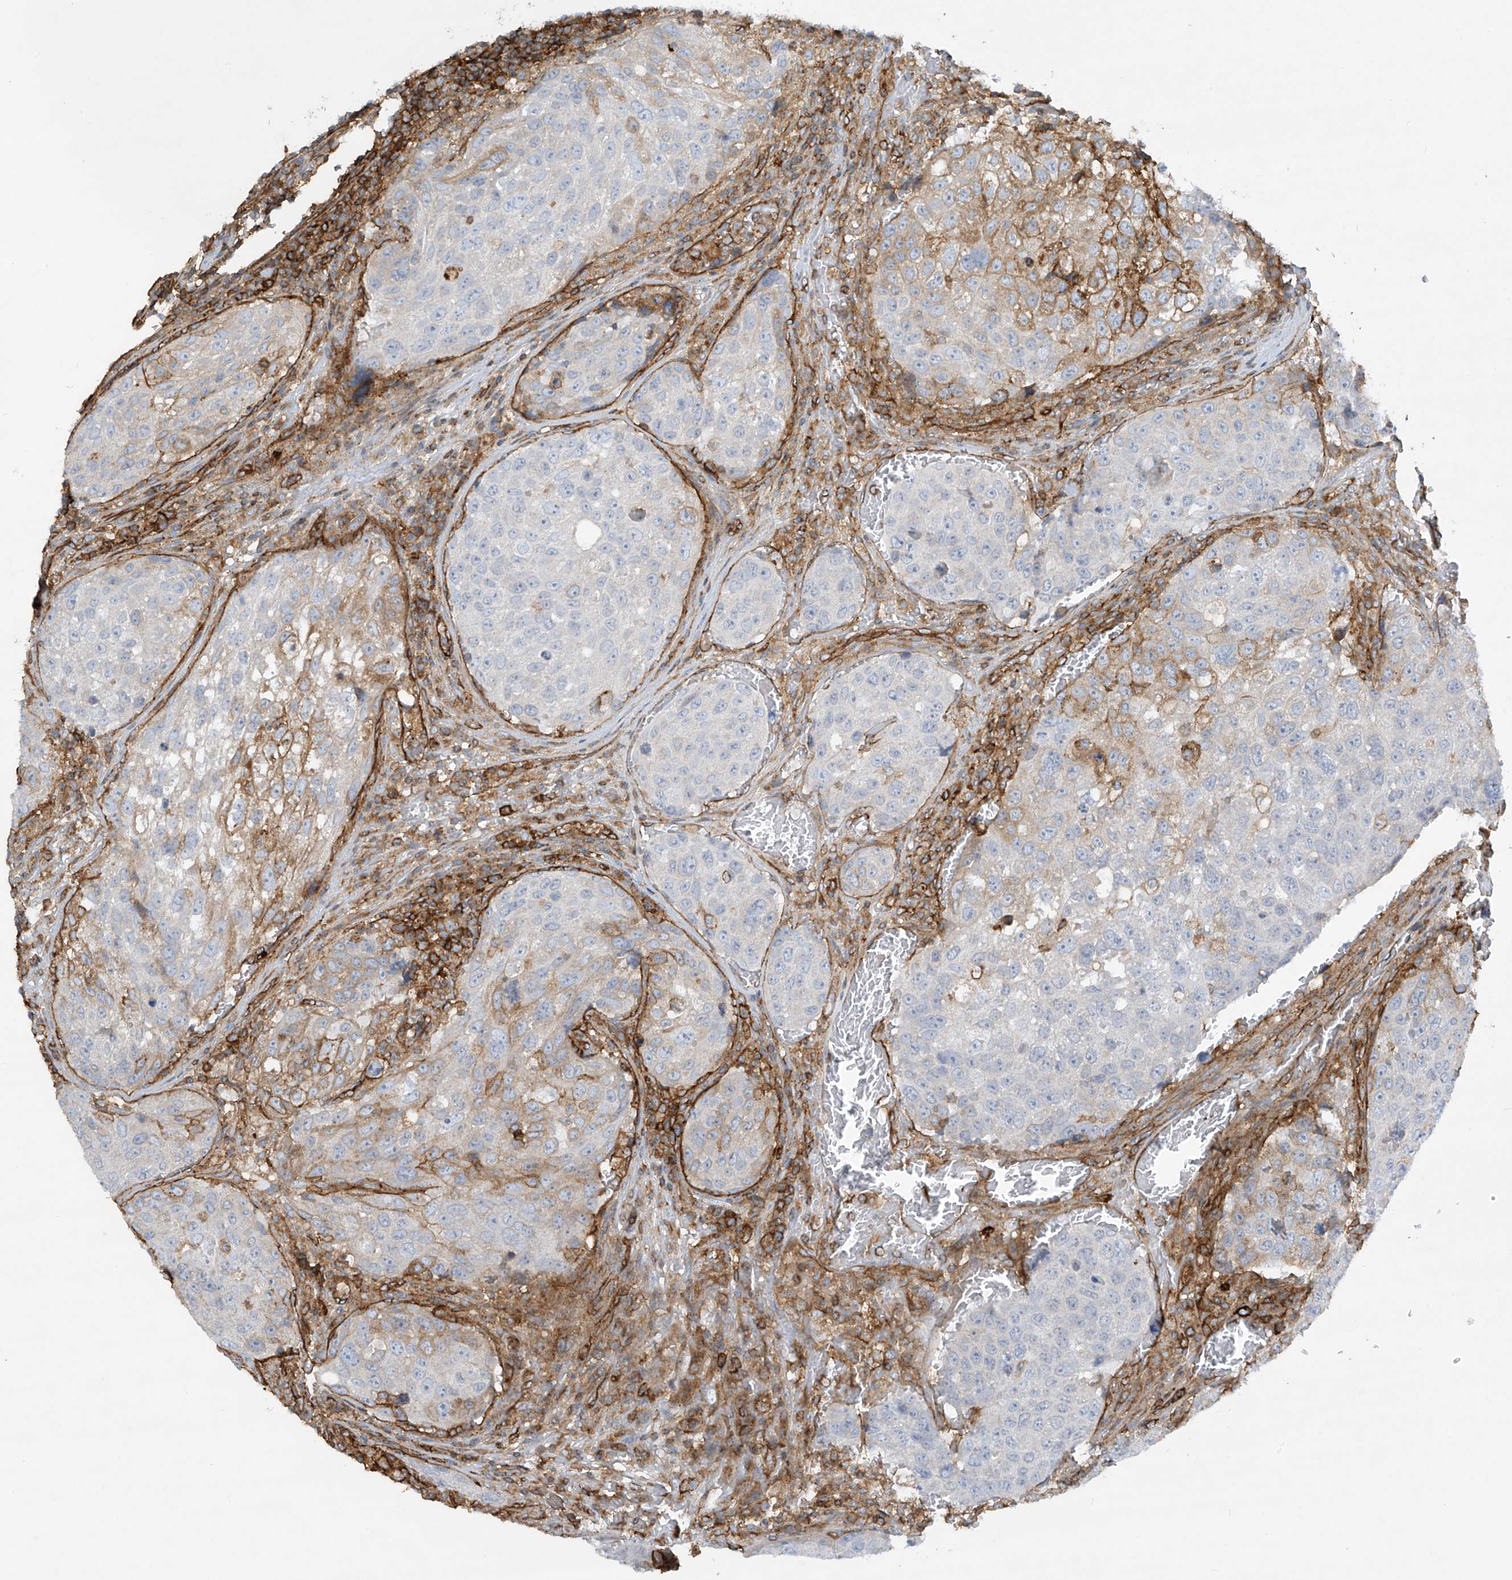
{"staining": {"intensity": "strong", "quantity": "<25%", "location": "cytoplasmic/membranous"}, "tissue": "urothelial cancer", "cell_type": "Tumor cells", "image_type": "cancer", "snomed": [{"axis": "morphology", "description": "Urothelial carcinoma, High grade"}, {"axis": "topography", "description": "Lymph node"}, {"axis": "topography", "description": "Urinary bladder"}], "caption": "A medium amount of strong cytoplasmic/membranous positivity is present in about <25% of tumor cells in urothelial carcinoma (high-grade) tissue. Nuclei are stained in blue.", "gene": "HLA-E", "patient": {"sex": "male", "age": 51}}